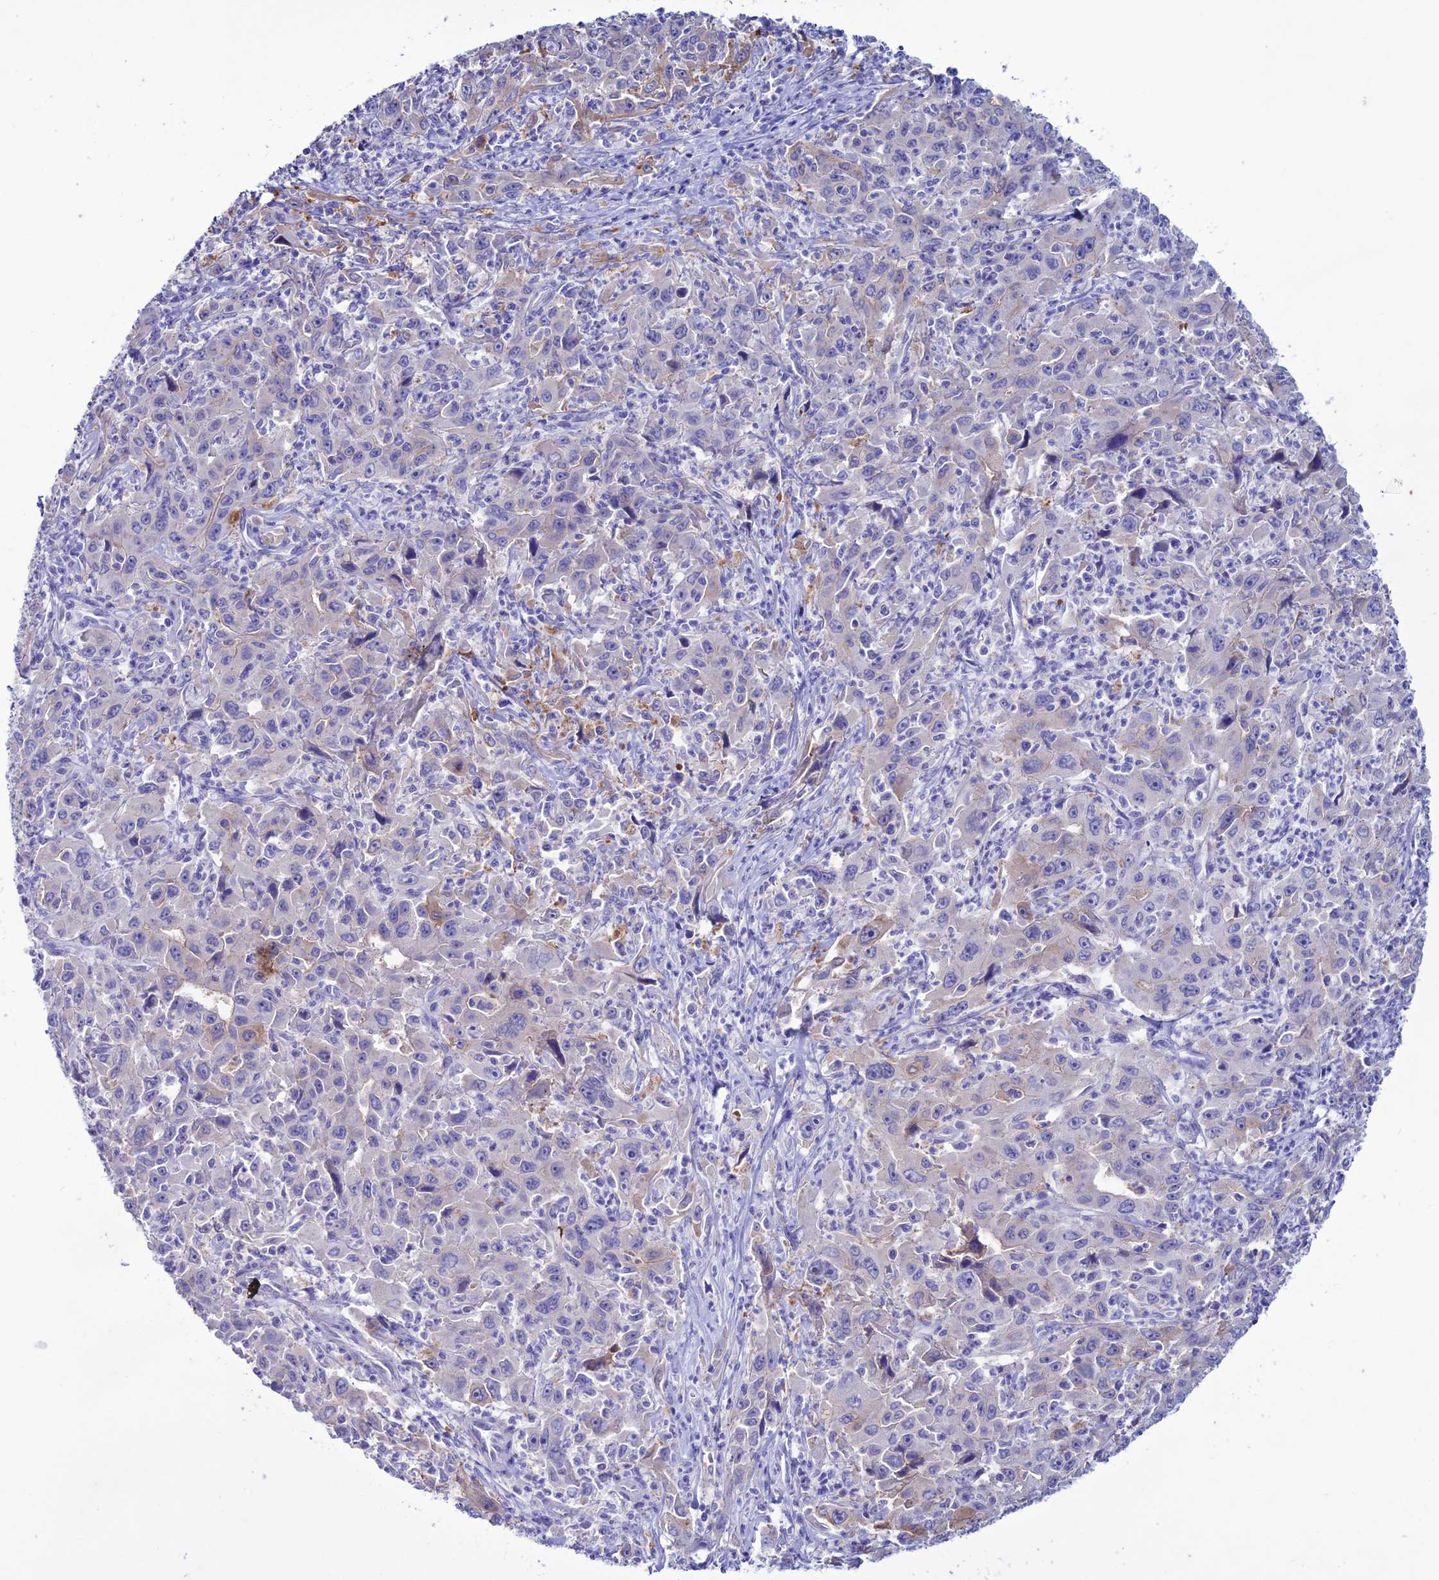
{"staining": {"intensity": "negative", "quantity": "none", "location": "none"}, "tissue": "liver cancer", "cell_type": "Tumor cells", "image_type": "cancer", "snomed": [{"axis": "morphology", "description": "Carcinoma, Hepatocellular, NOS"}, {"axis": "topography", "description": "Liver"}], "caption": "DAB immunohistochemical staining of human hepatocellular carcinoma (liver) shows no significant staining in tumor cells. (Immunohistochemistry, brightfield microscopy, high magnification).", "gene": "CLEC2L", "patient": {"sex": "male", "age": 63}}